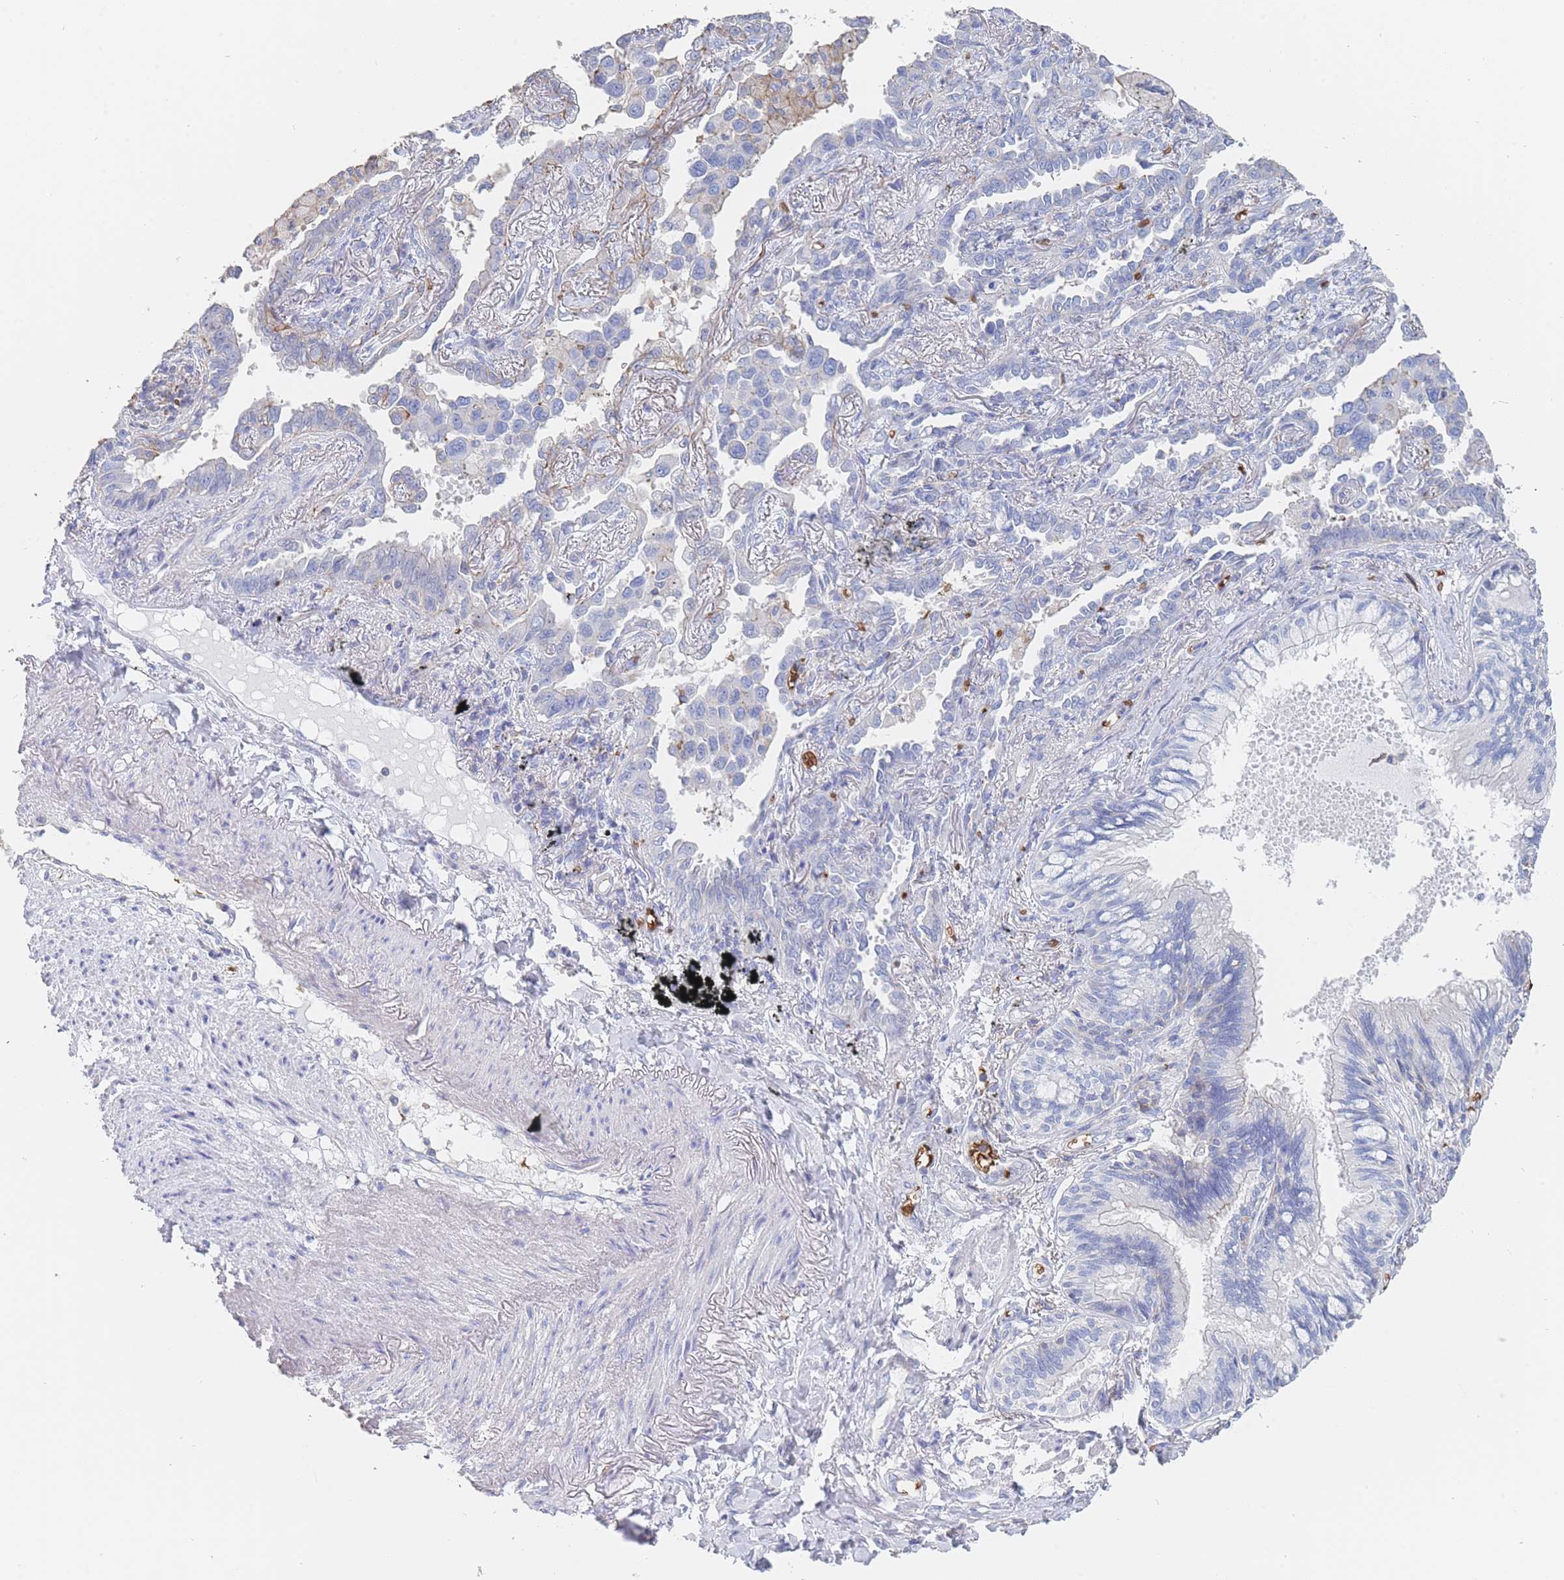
{"staining": {"intensity": "negative", "quantity": "none", "location": "none"}, "tissue": "lung cancer", "cell_type": "Tumor cells", "image_type": "cancer", "snomed": [{"axis": "morphology", "description": "Adenocarcinoma, NOS"}, {"axis": "topography", "description": "Lung"}], "caption": "Histopathology image shows no significant protein staining in tumor cells of lung adenocarcinoma.", "gene": "SLC2A1", "patient": {"sex": "male", "age": 67}}